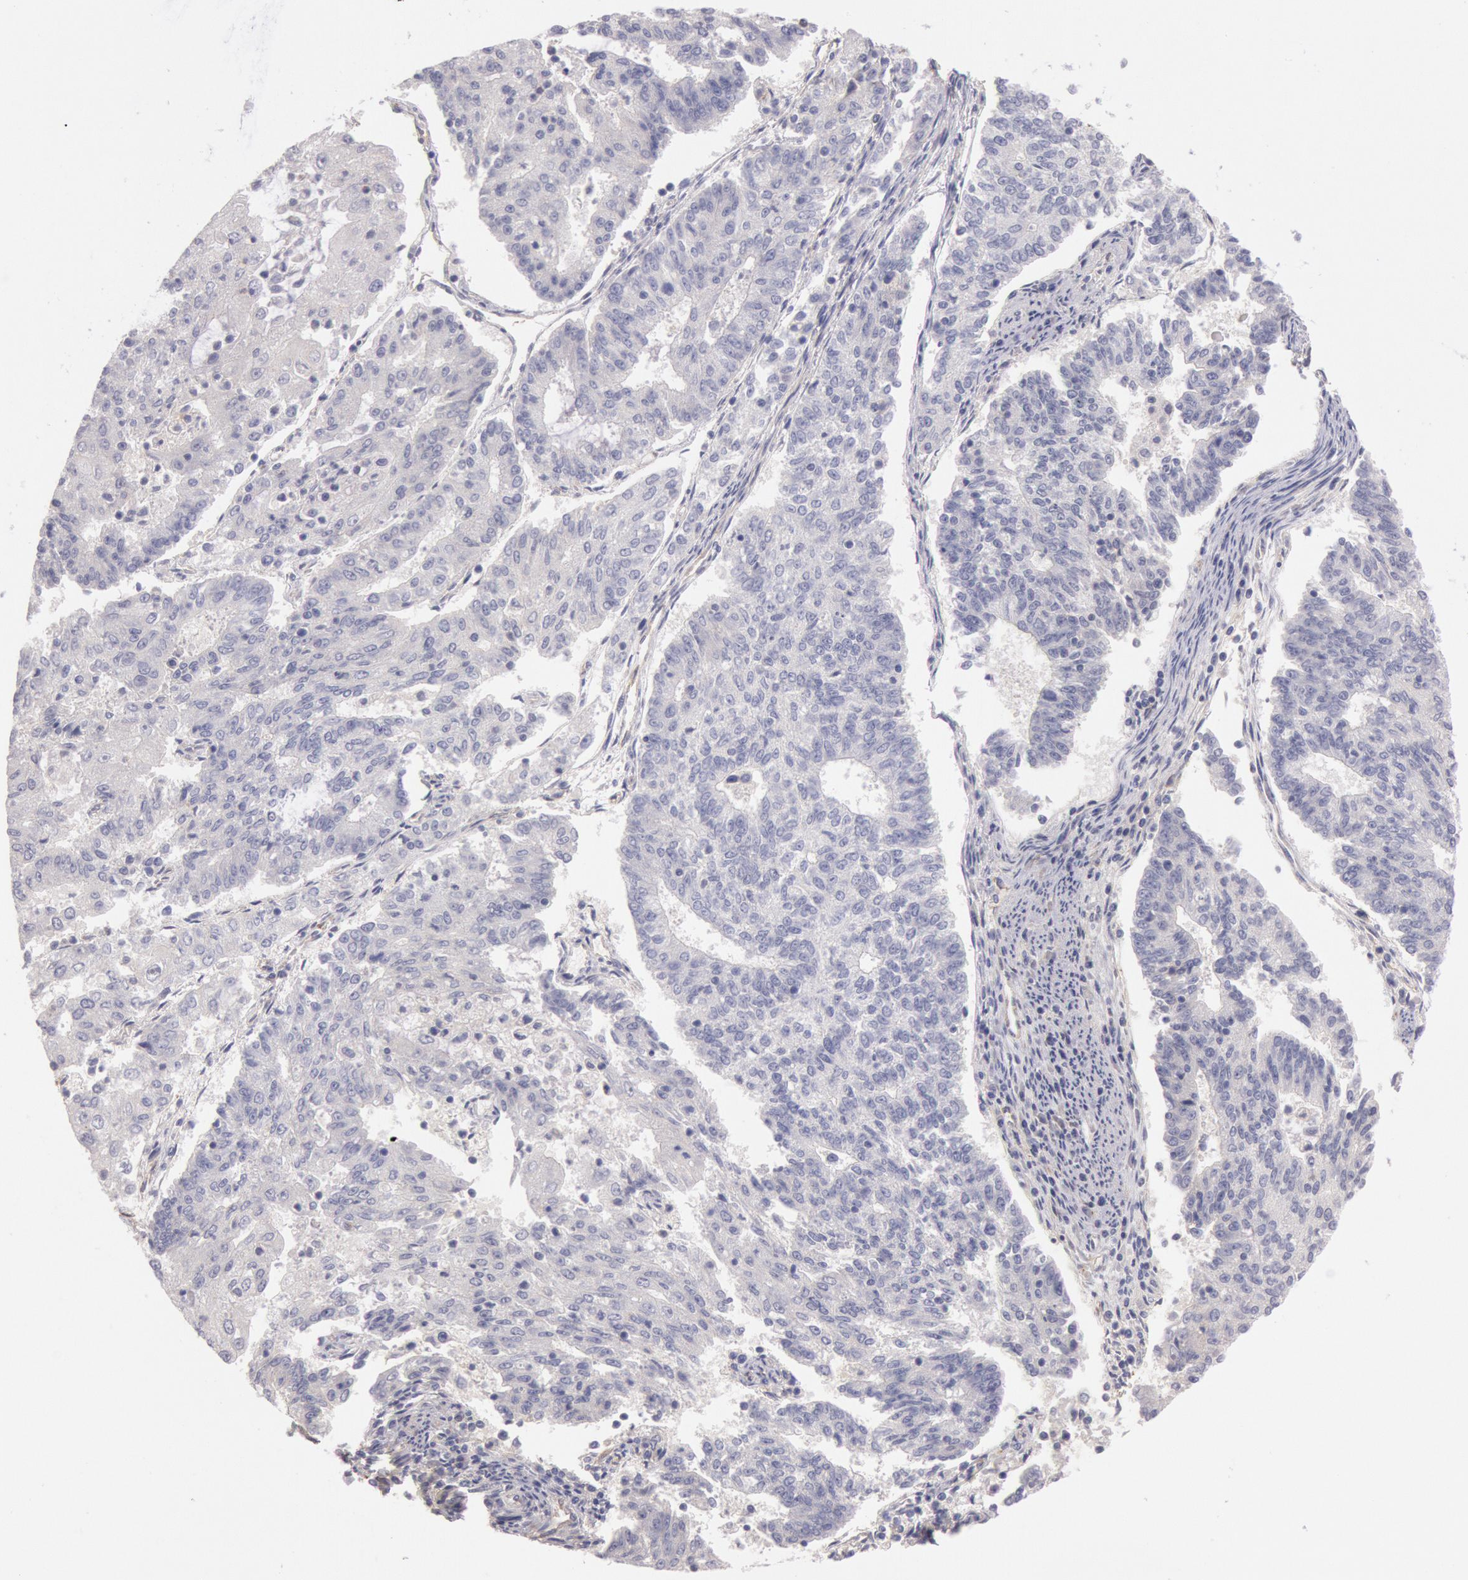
{"staining": {"intensity": "negative", "quantity": "none", "location": "none"}, "tissue": "endometrial cancer", "cell_type": "Tumor cells", "image_type": "cancer", "snomed": [{"axis": "morphology", "description": "Adenocarcinoma, NOS"}, {"axis": "topography", "description": "Endometrium"}], "caption": "A histopathology image of endometrial cancer stained for a protein reveals no brown staining in tumor cells.", "gene": "TRIB2", "patient": {"sex": "female", "age": 56}}